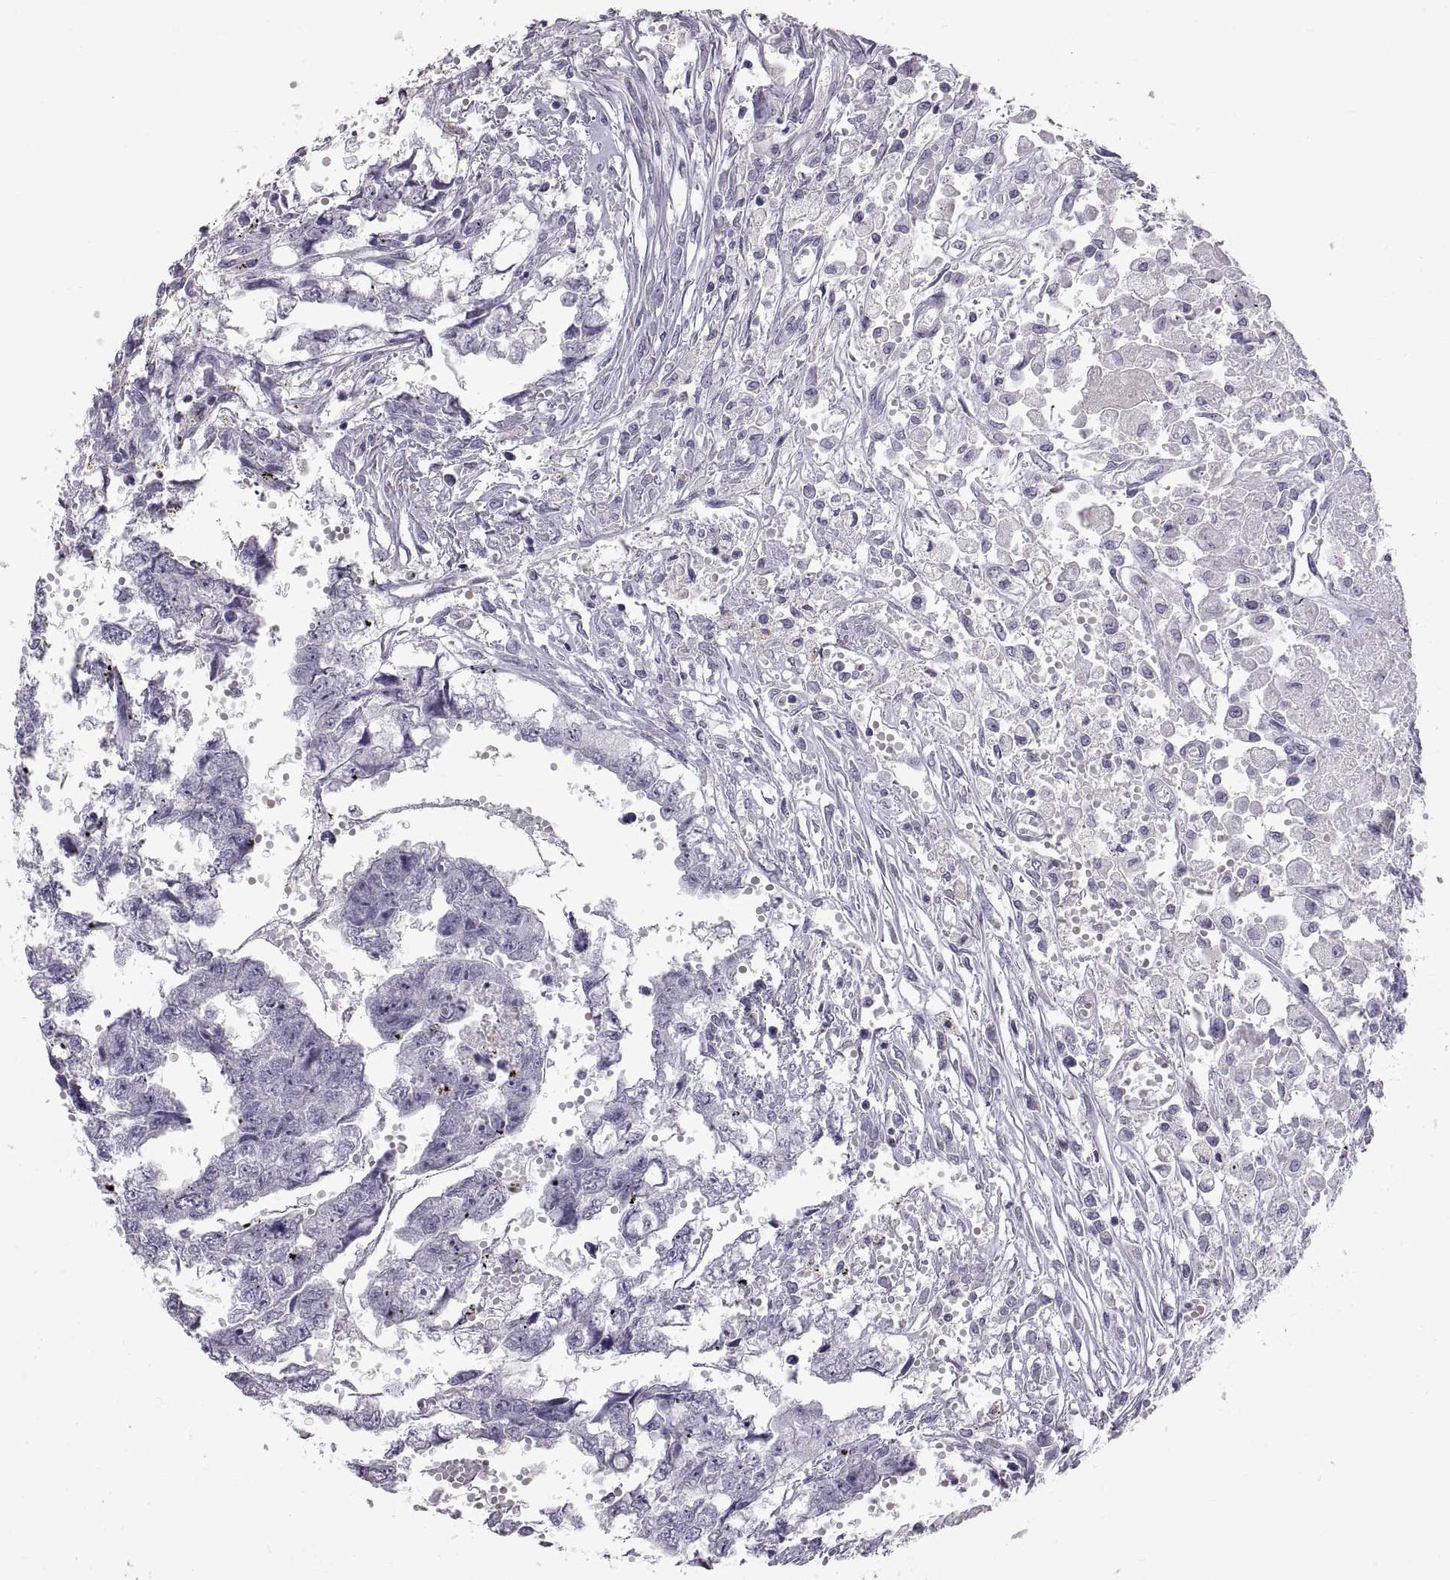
{"staining": {"intensity": "negative", "quantity": "none", "location": "none"}, "tissue": "testis cancer", "cell_type": "Tumor cells", "image_type": "cancer", "snomed": [{"axis": "morphology", "description": "Carcinoma, Embryonal, NOS"}, {"axis": "morphology", "description": "Teratoma, malignant, NOS"}, {"axis": "topography", "description": "Testis"}], "caption": "High power microscopy histopathology image of an immunohistochemistry (IHC) micrograph of embryonal carcinoma (testis), revealing no significant expression in tumor cells.", "gene": "SPACDR", "patient": {"sex": "male", "age": 44}}